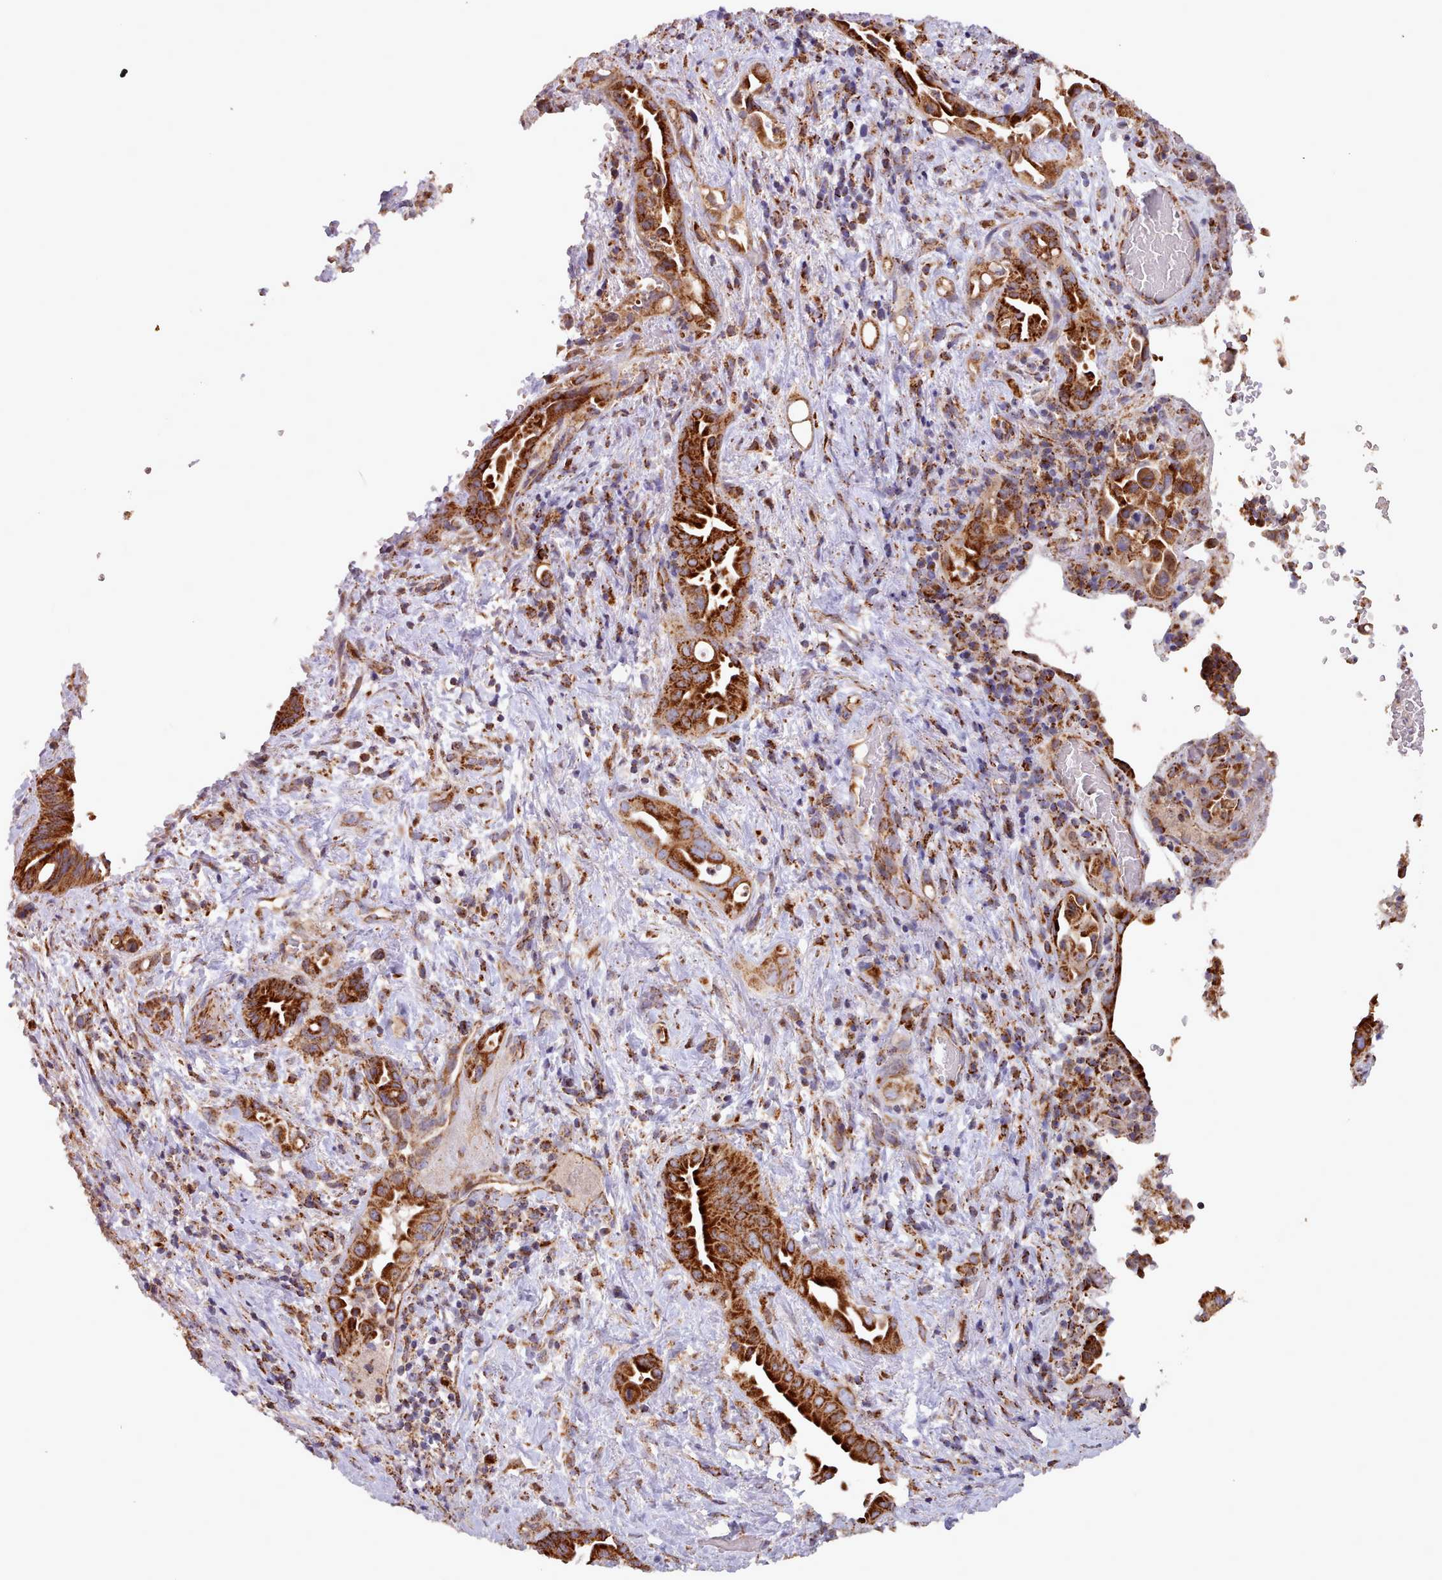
{"staining": {"intensity": "strong", "quantity": ">75%", "location": "cytoplasmic/membranous"}, "tissue": "liver cancer", "cell_type": "Tumor cells", "image_type": "cancer", "snomed": [{"axis": "morphology", "description": "Cholangiocarcinoma"}, {"axis": "topography", "description": "Liver"}], "caption": "Immunohistochemistry (IHC) of liver cancer displays high levels of strong cytoplasmic/membranous staining in approximately >75% of tumor cells. (DAB IHC with brightfield microscopy, high magnification).", "gene": "HSDL2", "patient": {"sex": "female", "age": 68}}